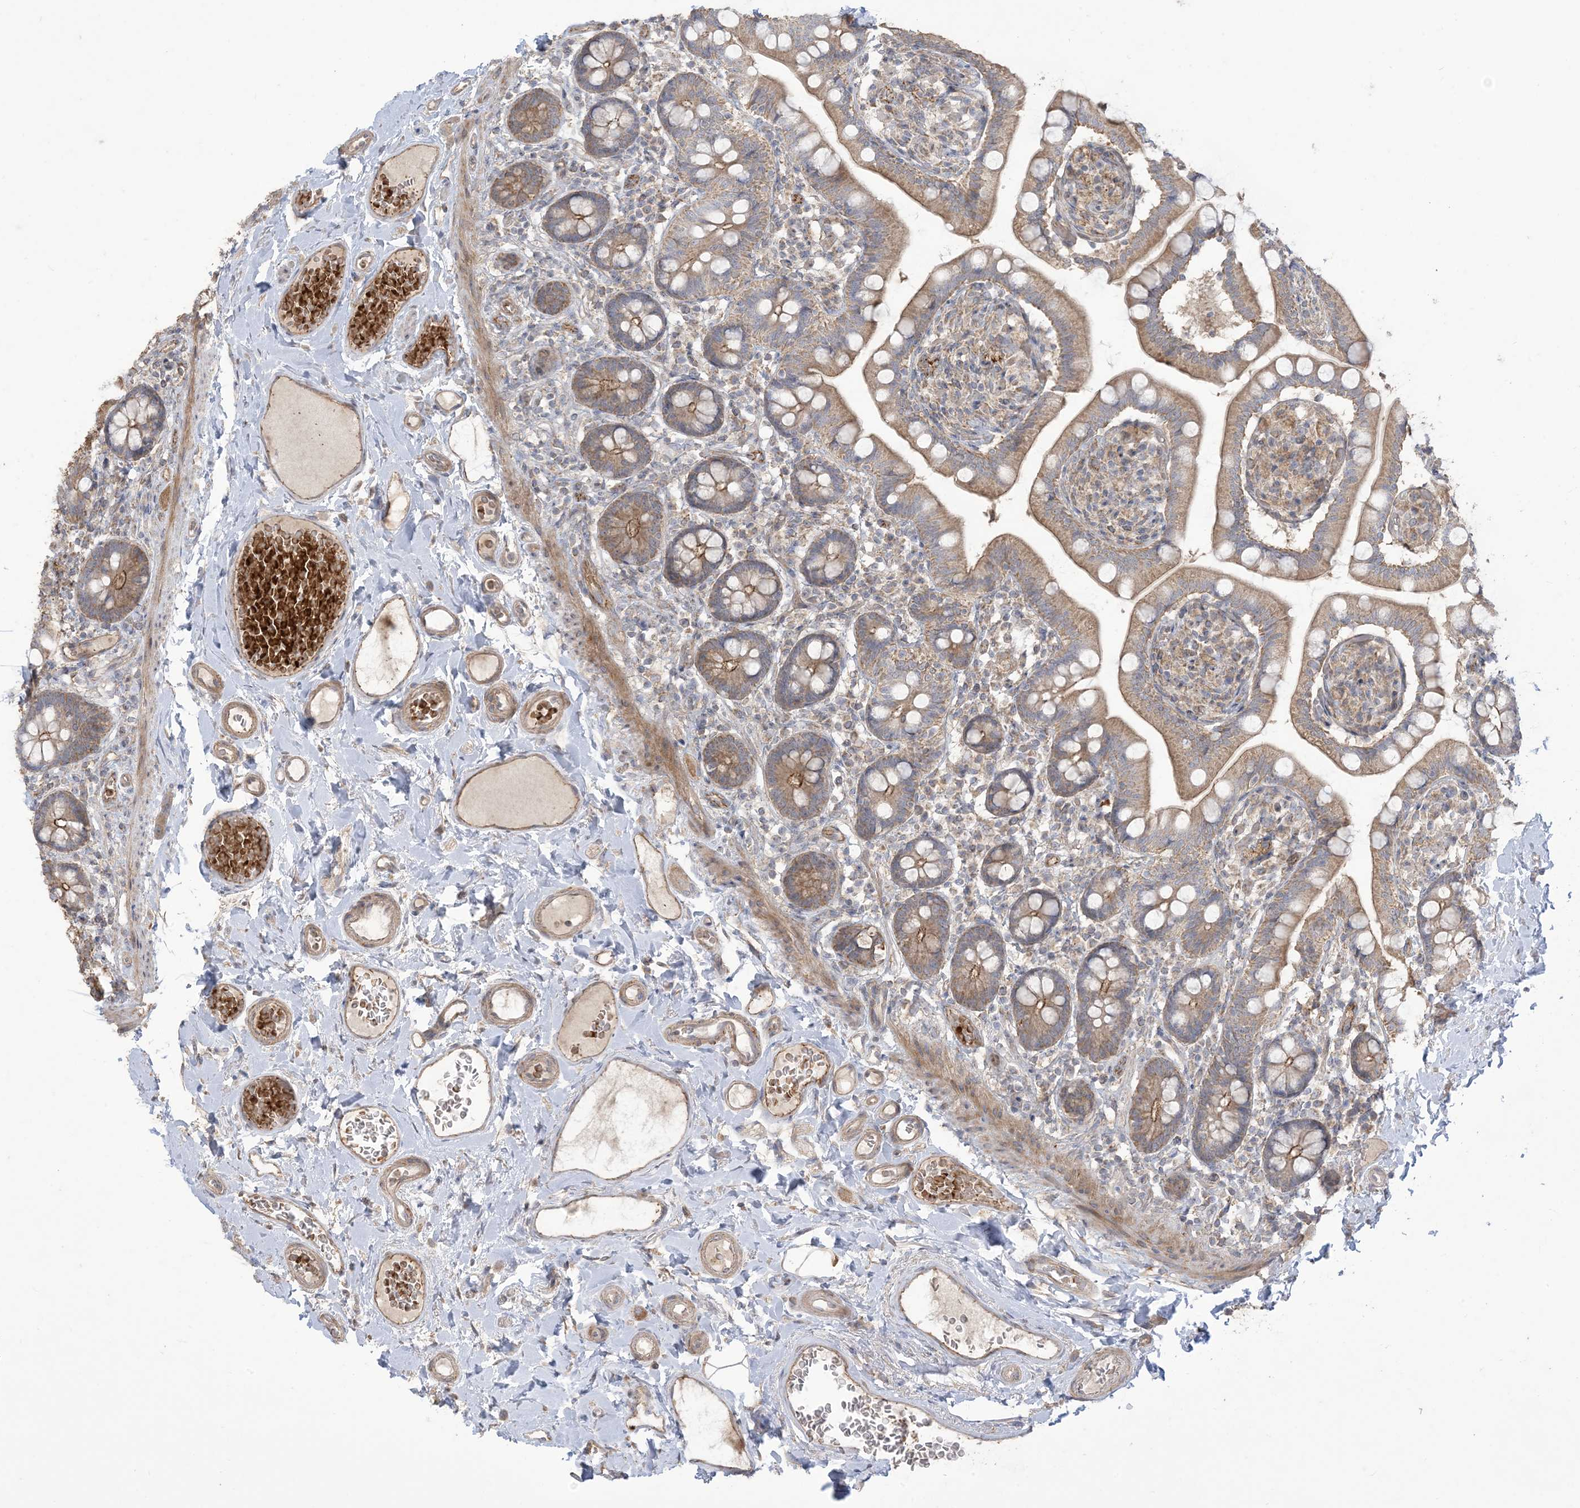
{"staining": {"intensity": "weak", "quantity": ">75%", "location": "cytoplasmic/membranous"}, "tissue": "small intestine", "cell_type": "Glandular cells", "image_type": "normal", "snomed": [{"axis": "morphology", "description": "Normal tissue, NOS"}, {"axis": "topography", "description": "Small intestine"}], "caption": "Small intestine was stained to show a protein in brown. There is low levels of weak cytoplasmic/membranous positivity in approximately >75% of glandular cells. The protein is shown in brown color, while the nuclei are stained blue.", "gene": "KLHL18", "patient": {"sex": "female", "age": 64}}